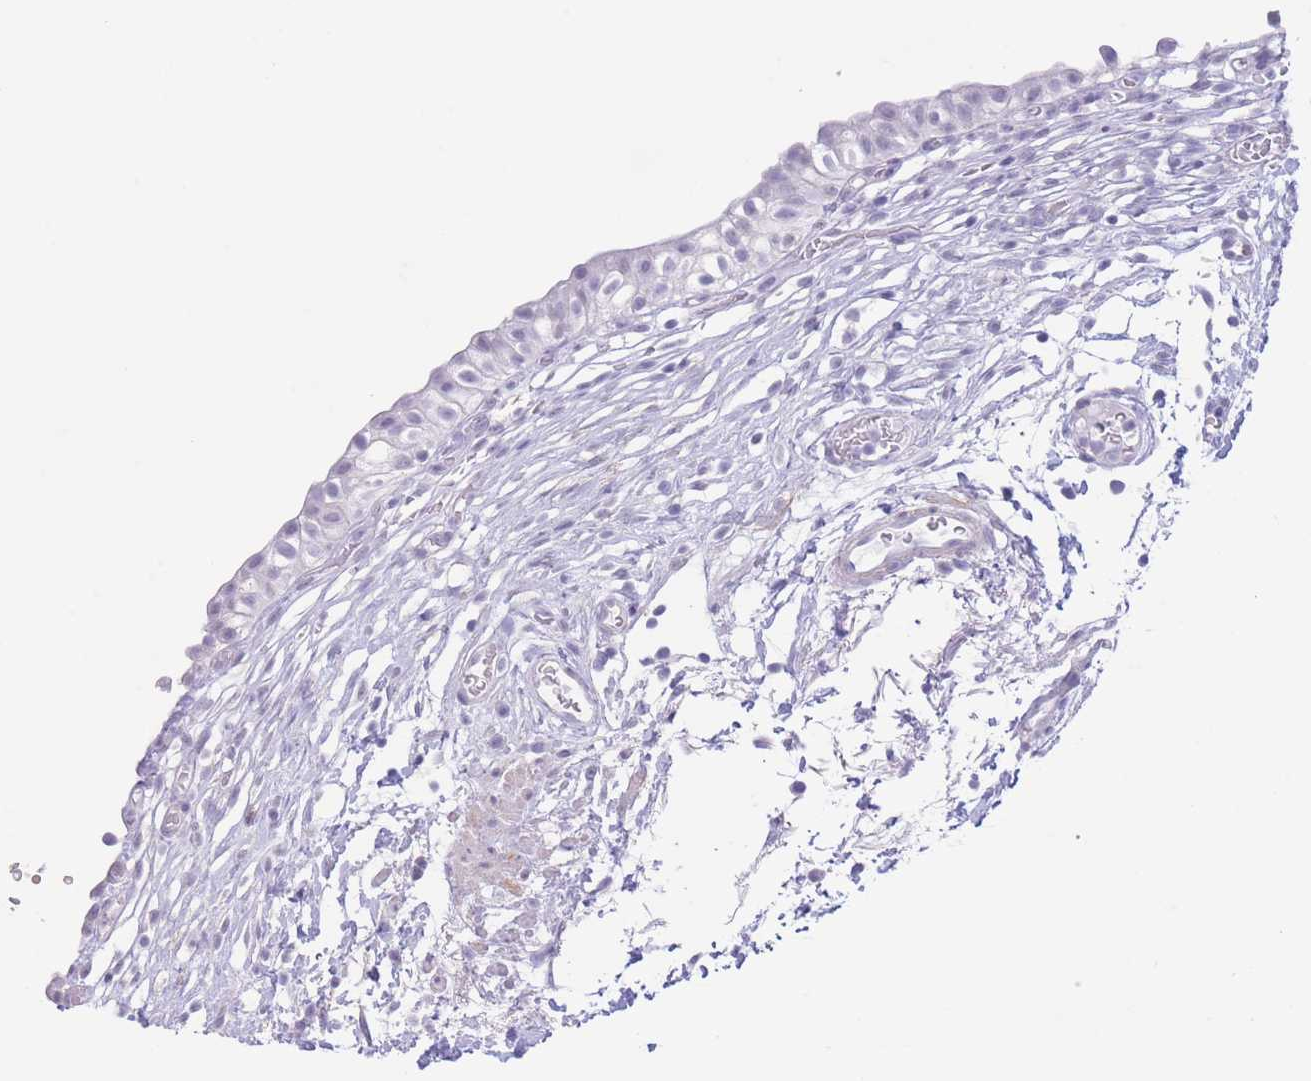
{"staining": {"intensity": "negative", "quantity": "none", "location": "none"}, "tissue": "urinary bladder", "cell_type": "Urothelial cells", "image_type": "normal", "snomed": [{"axis": "morphology", "description": "Normal tissue, NOS"}, {"axis": "topography", "description": "Urinary bladder"}, {"axis": "topography", "description": "Peripheral nerve tissue"}], "caption": "Immunohistochemistry (IHC) of unremarkable human urinary bladder shows no positivity in urothelial cells. Brightfield microscopy of immunohistochemistry stained with DAB (3,3'-diaminobenzidine) (brown) and hematoxylin (blue), captured at high magnification.", "gene": "PKLR", "patient": {"sex": "male", "age": 55}}